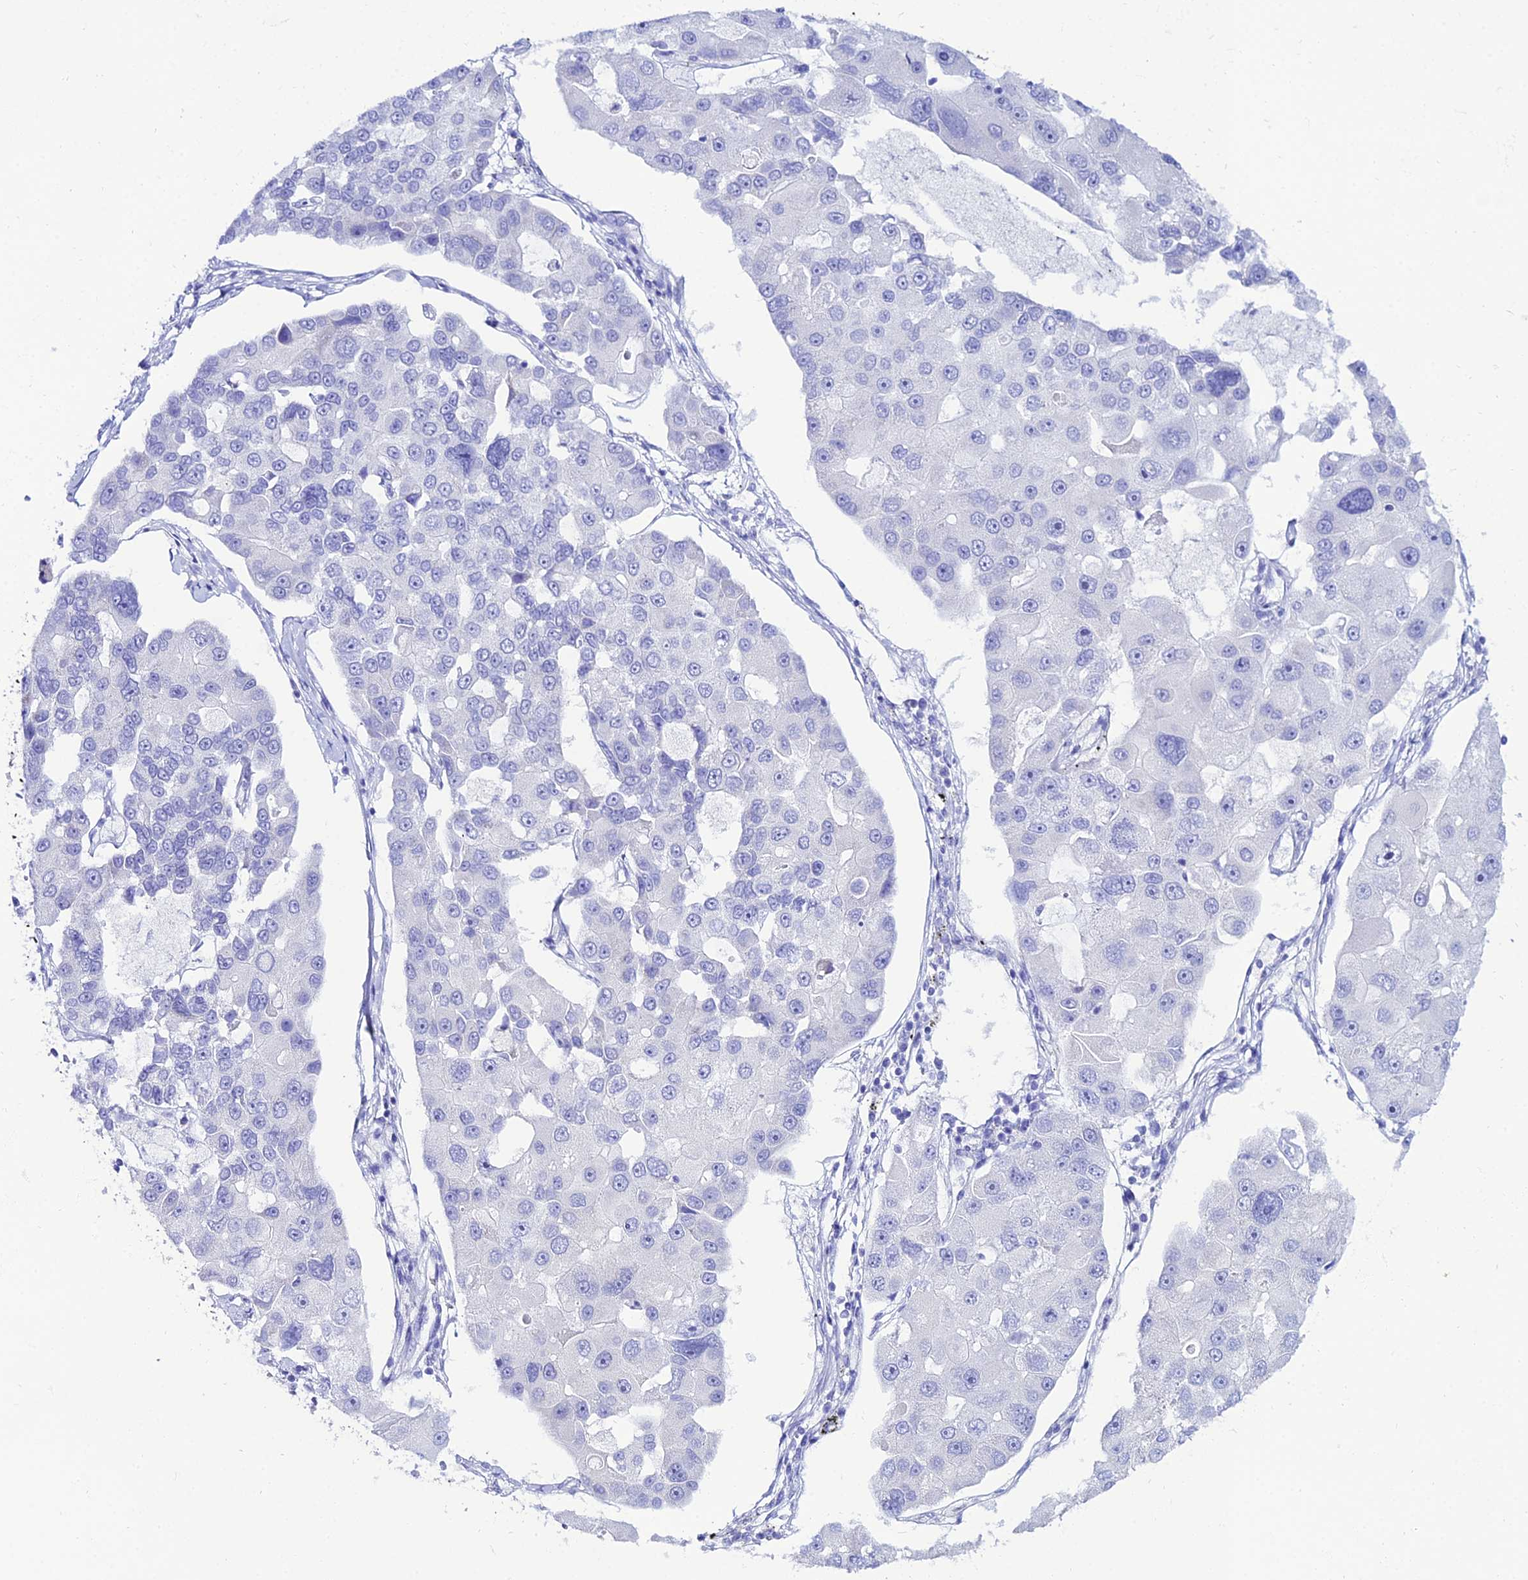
{"staining": {"intensity": "negative", "quantity": "none", "location": "none"}, "tissue": "lung cancer", "cell_type": "Tumor cells", "image_type": "cancer", "snomed": [{"axis": "morphology", "description": "Adenocarcinoma, NOS"}, {"axis": "topography", "description": "Lung"}], "caption": "The histopathology image exhibits no staining of tumor cells in lung cancer (adenocarcinoma).", "gene": "OR4D5", "patient": {"sex": "female", "age": 54}}